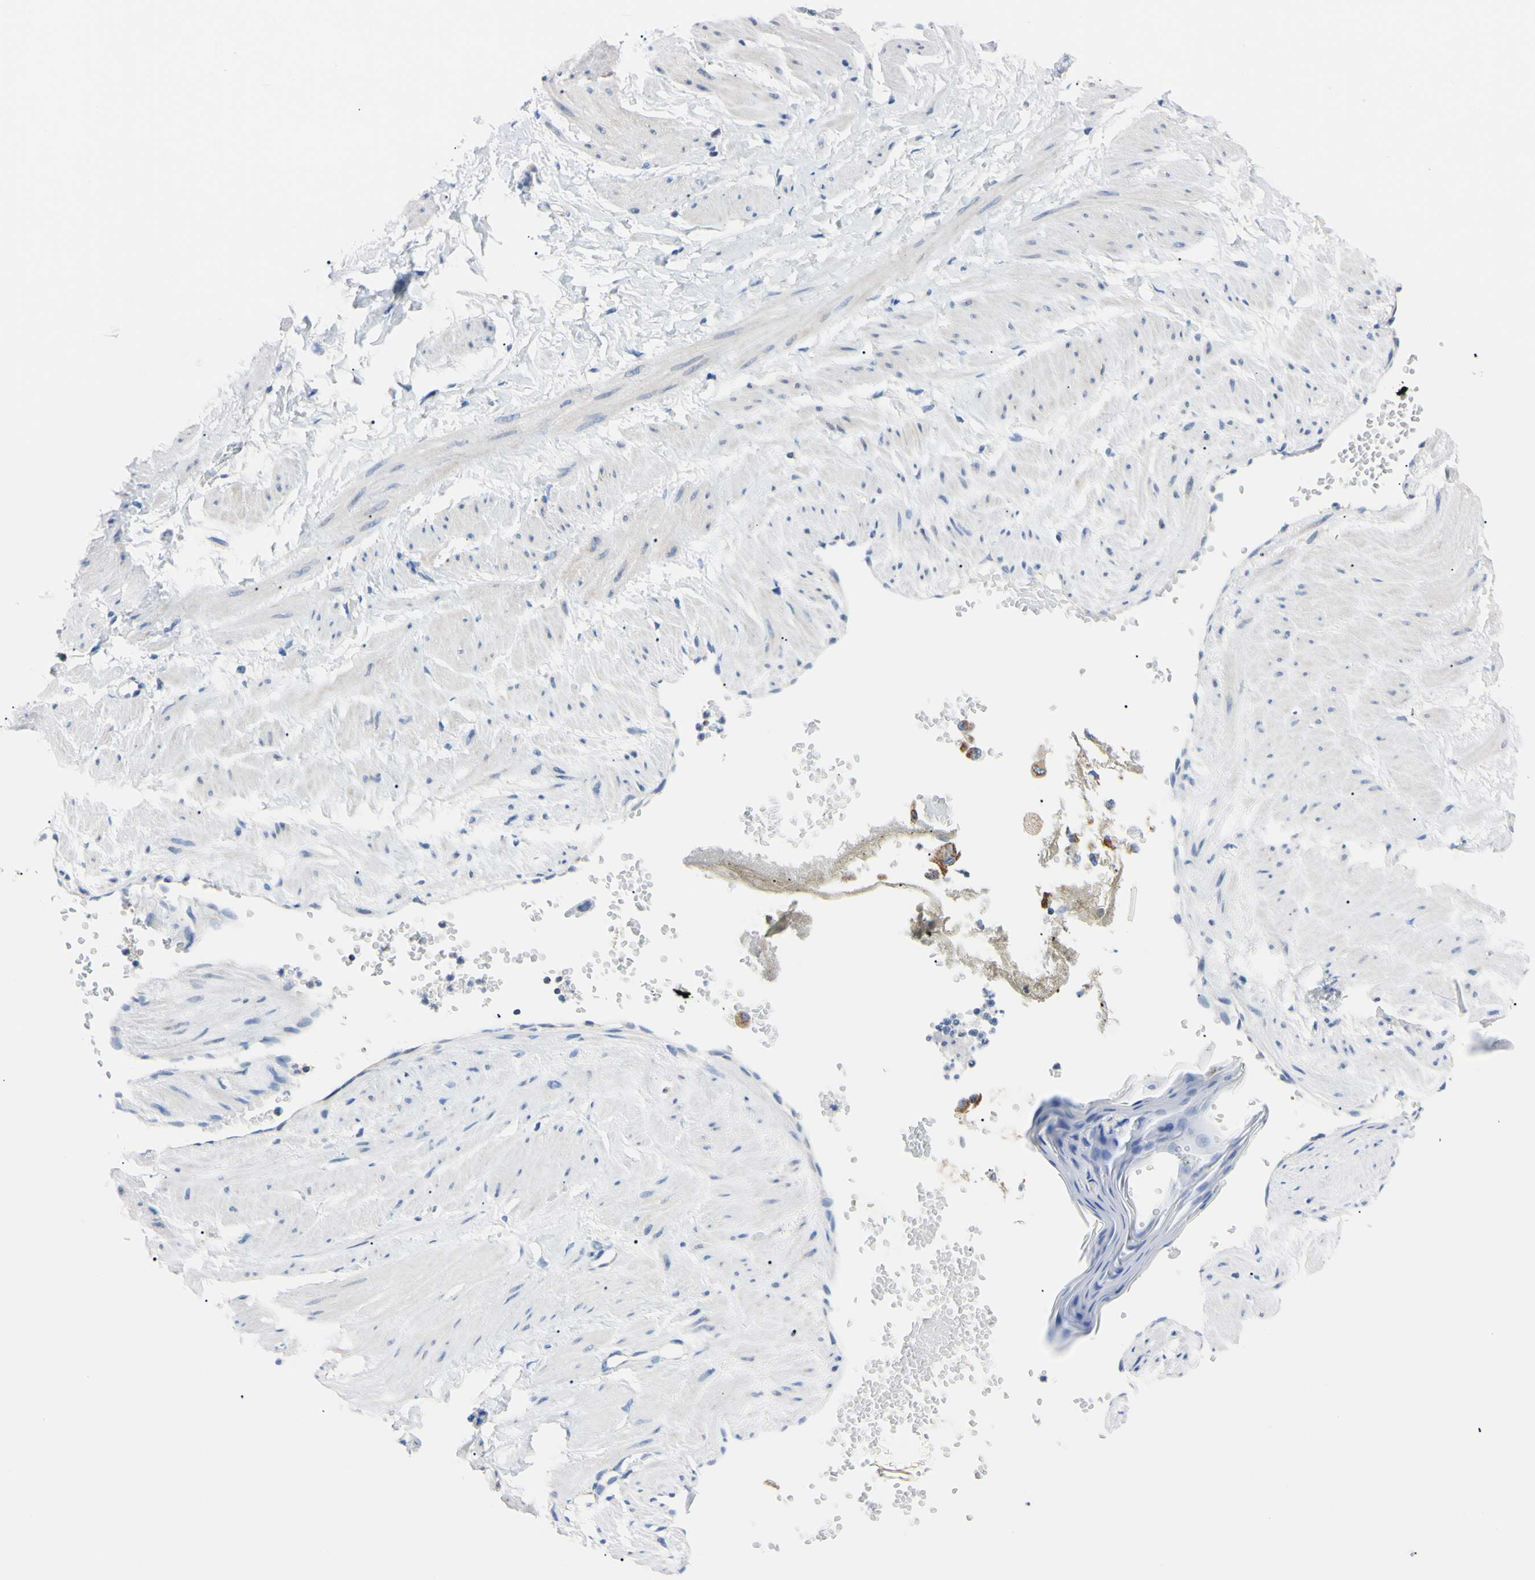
{"staining": {"intensity": "negative", "quantity": "none", "location": "none"}, "tissue": "adipose tissue", "cell_type": "Adipocytes", "image_type": "normal", "snomed": [{"axis": "morphology", "description": "Normal tissue, NOS"}, {"axis": "topography", "description": "Soft tissue"}, {"axis": "topography", "description": "Vascular tissue"}], "caption": "IHC micrograph of normal adipose tissue: human adipose tissue stained with DAB displays no significant protein positivity in adipocytes.", "gene": "CLPP", "patient": {"sex": "female", "age": 35}}